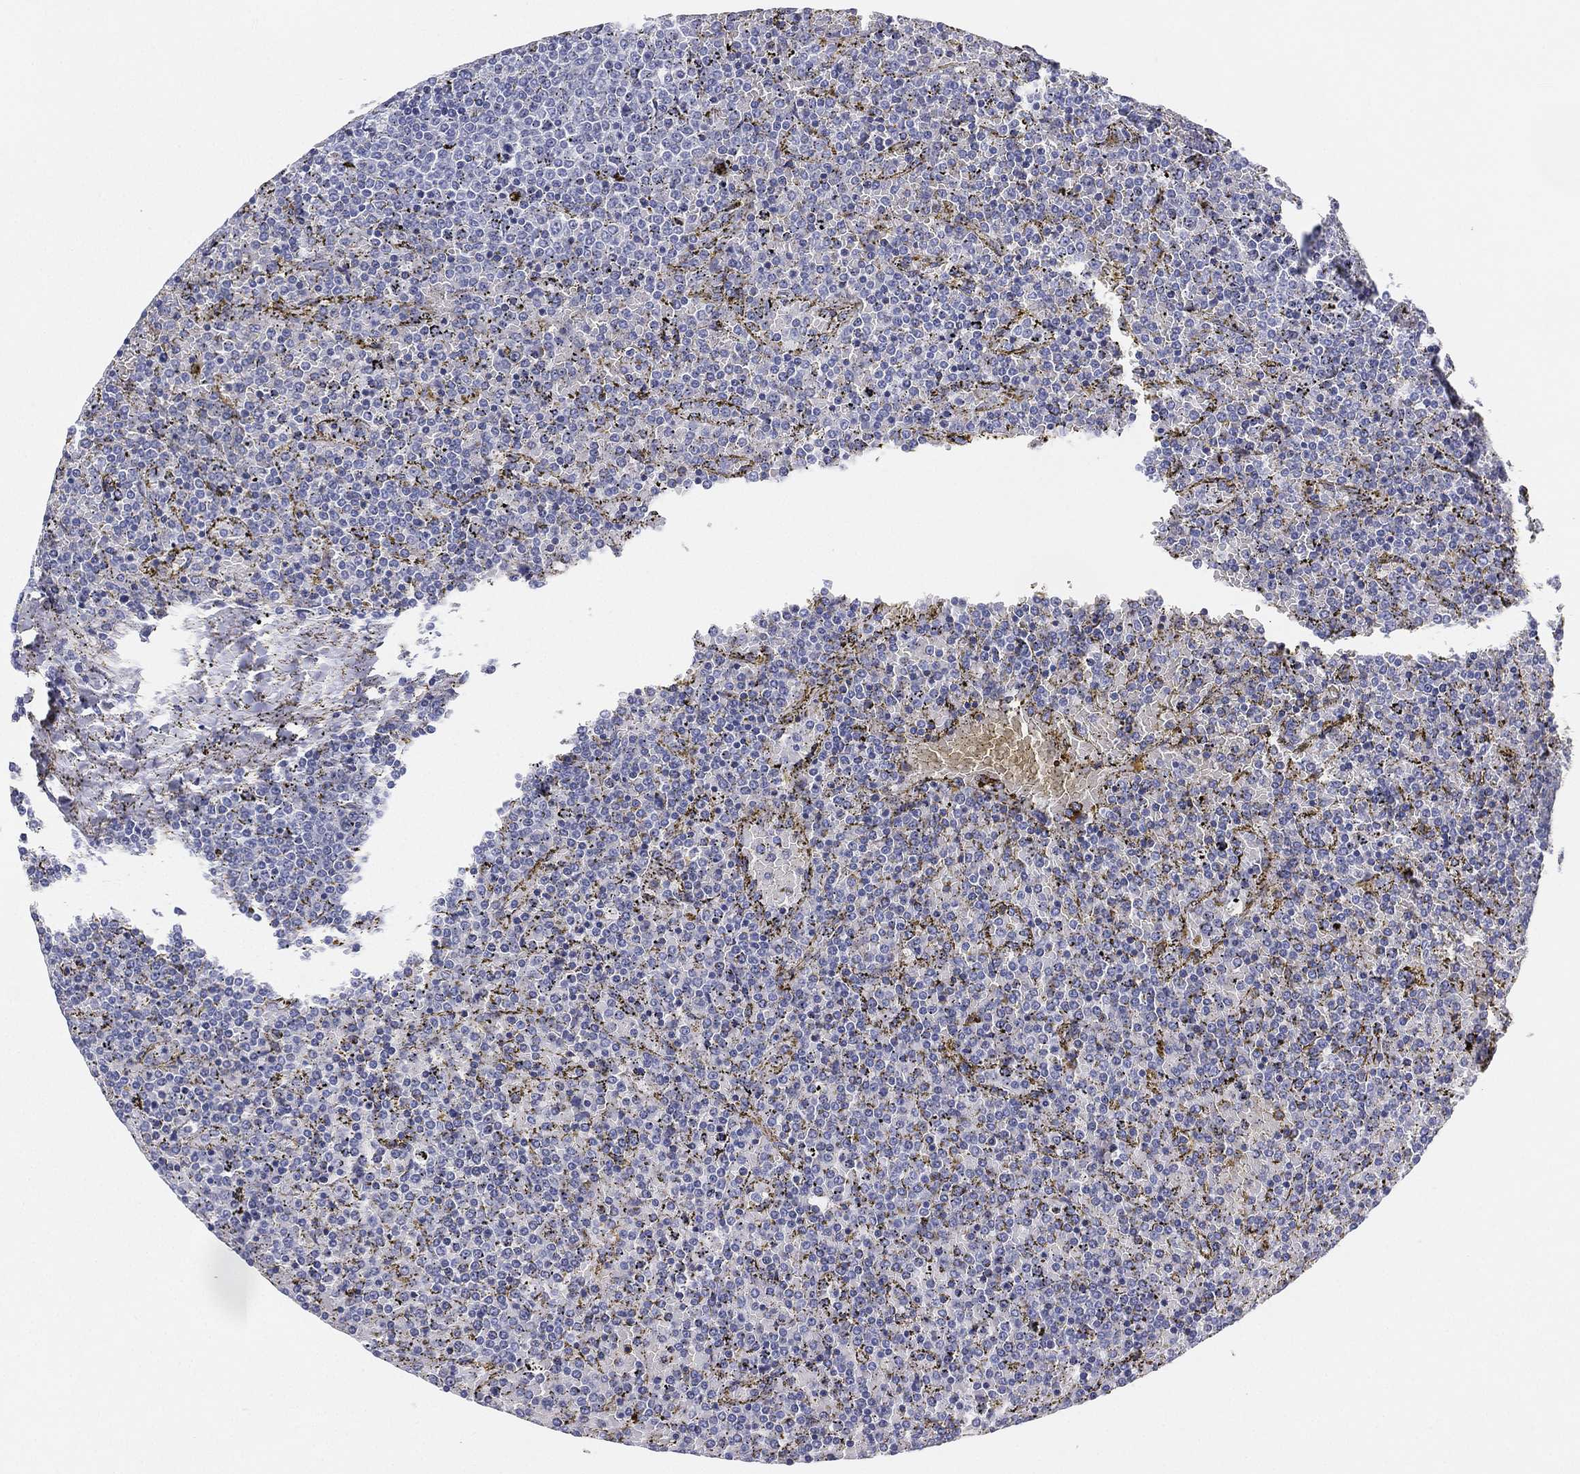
{"staining": {"intensity": "negative", "quantity": "none", "location": "none"}, "tissue": "lymphoma", "cell_type": "Tumor cells", "image_type": "cancer", "snomed": [{"axis": "morphology", "description": "Malignant lymphoma, non-Hodgkin's type, Low grade"}, {"axis": "topography", "description": "Spleen"}], "caption": "Photomicrograph shows no protein staining in tumor cells of low-grade malignant lymphoma, non-Hodgkin's type tissue.", "gene": "MLF1", "patient": {"sex": "female", "age": 77}}